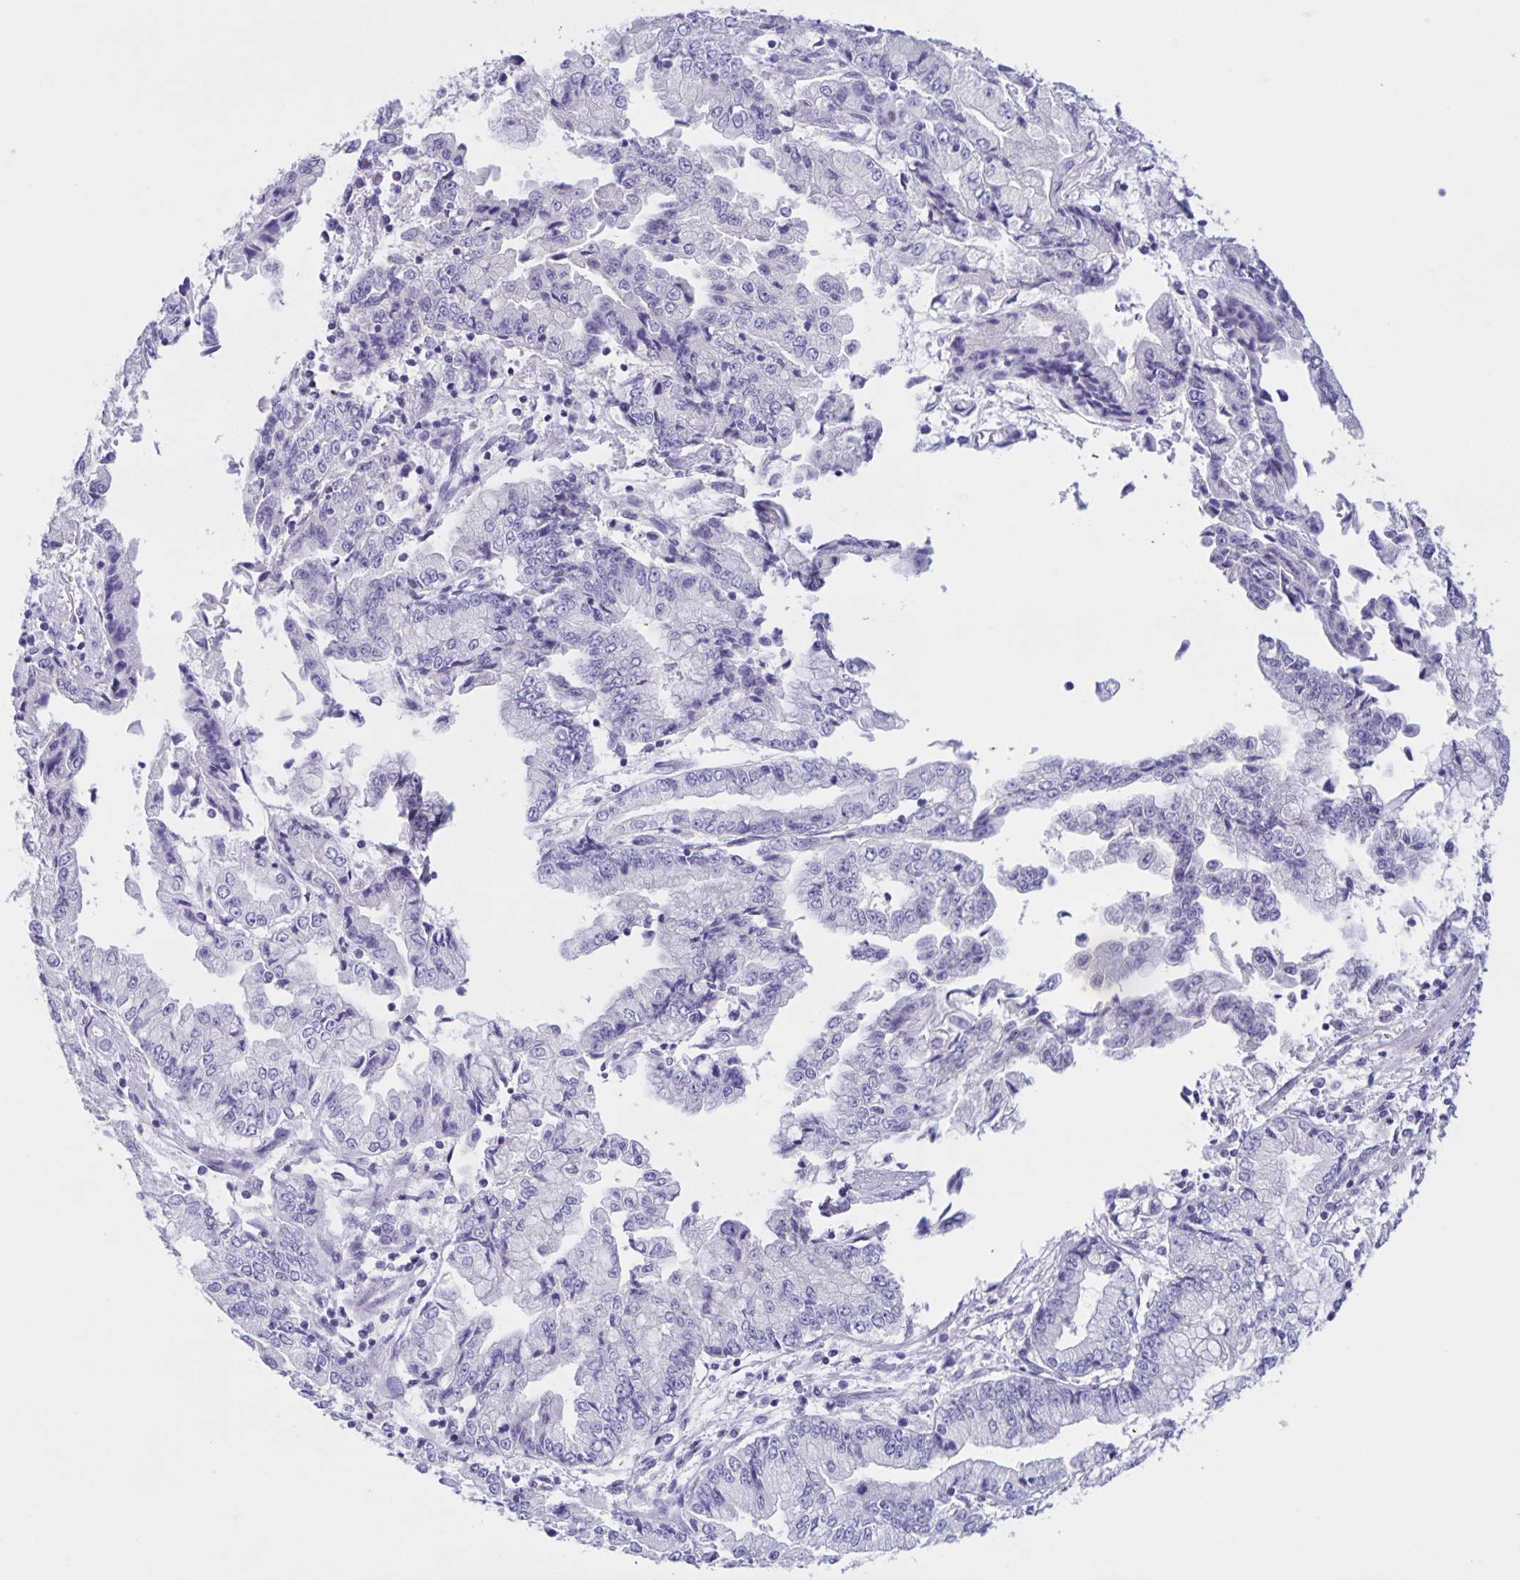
{"staining": {"intensity": "negative", "quantity": "none", "location": "none"}, "tissue": "stomach cancer", "cell_type": "Tumor cells", "image_type": "cancer", "snomed": [{"axis": "morphology", "description": "Adenocarcinoma, NOS"}, {"axis": "topography", "description": "Stomach, upper"}], "caption": "High power microscopy image of an immunohistochemistry histopathology image of stomach cancer, revealing no significant staining in tumor cells.", "gene": "DMGDH", "patient": {"sex": "female", "age": 74}}